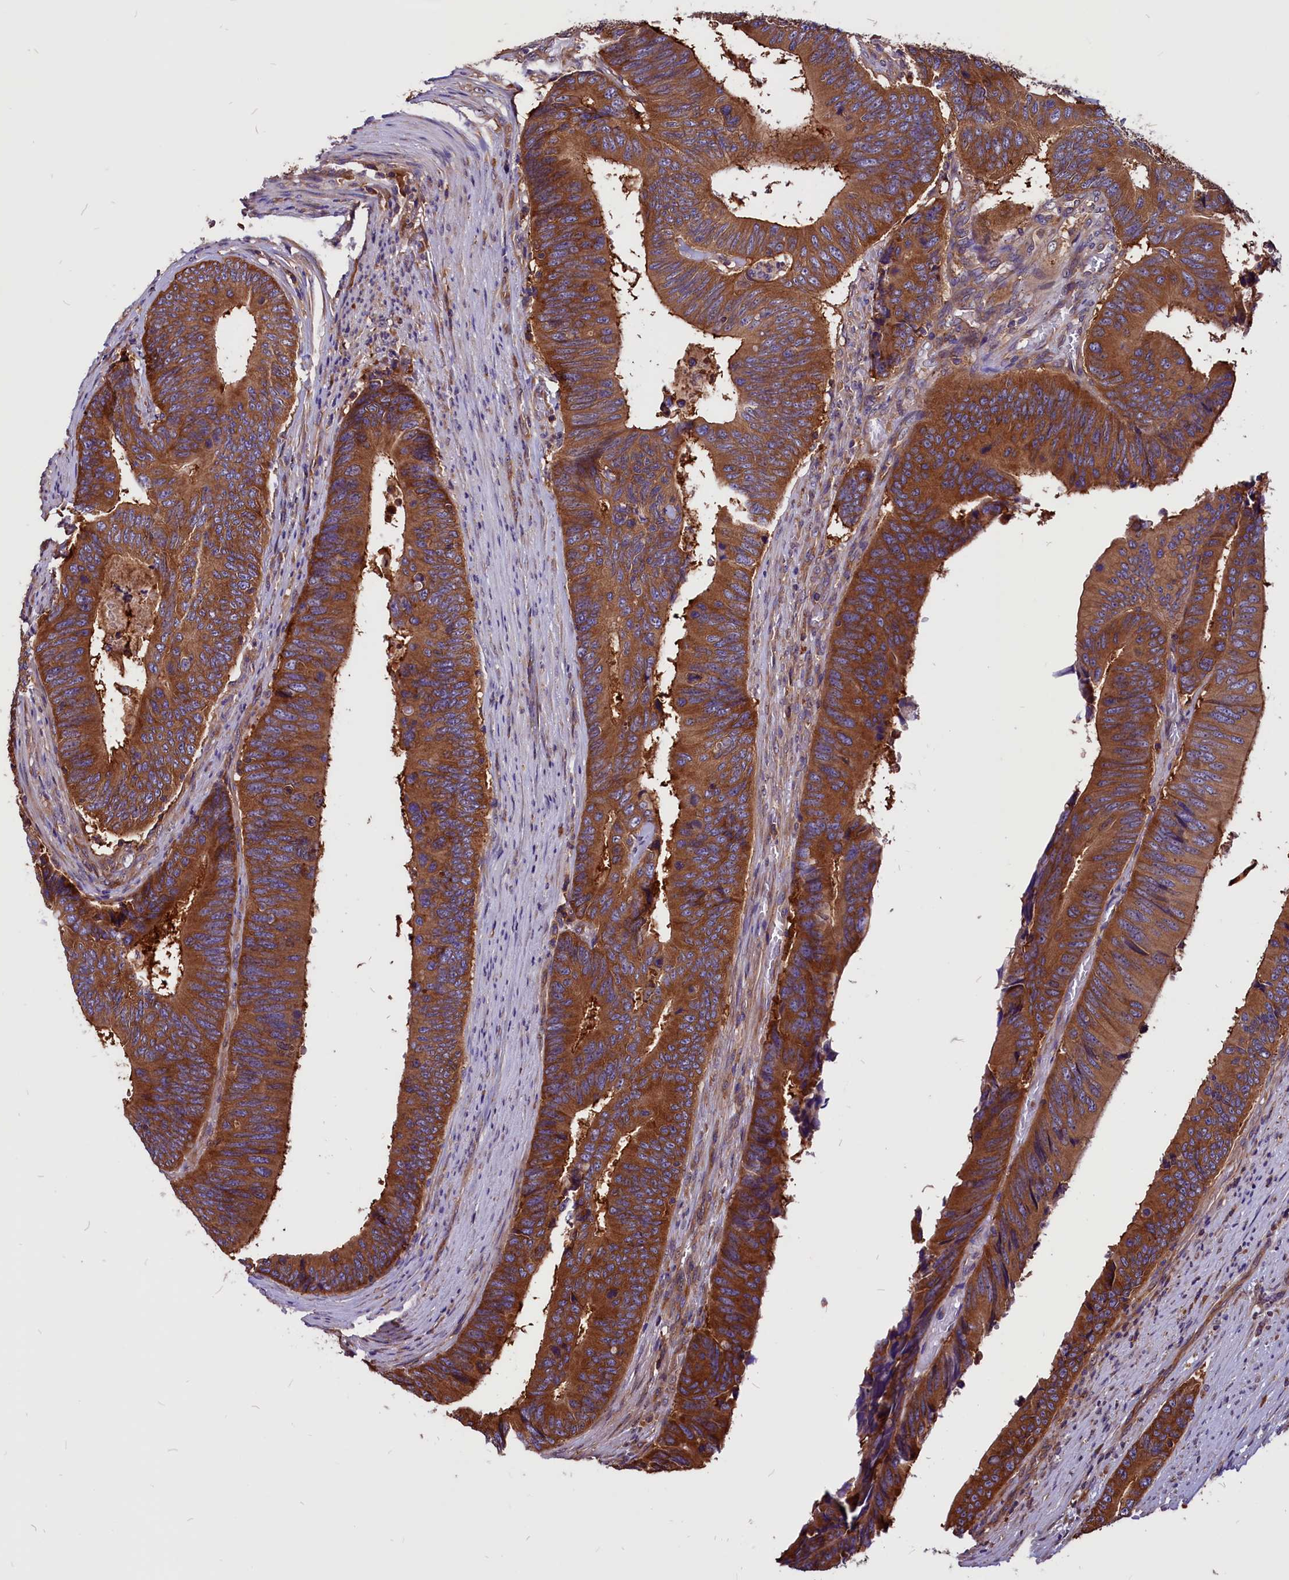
{"staining": {"intensity": "strong", "quantity": ">75%", "location": "cytoplasmic/membranous"}, "tissue": "colorectal cancer", "cell_type": "Tumor cells", "image_type": "cancer", "snomed": [{"axis": "morphology", "description": "Adenocarcinoma, NOS"}, {"axis": "topography", "description": "Colon"}], "caption": "This photomicrograph demonstrates immunohistochemistry staining of colorectal cancer, with high strong cytoplasmic/membranous expression in about >75% of tumor cells.", "gene": "EIF3G", "patient": {"sex": "male", "age": 87}}